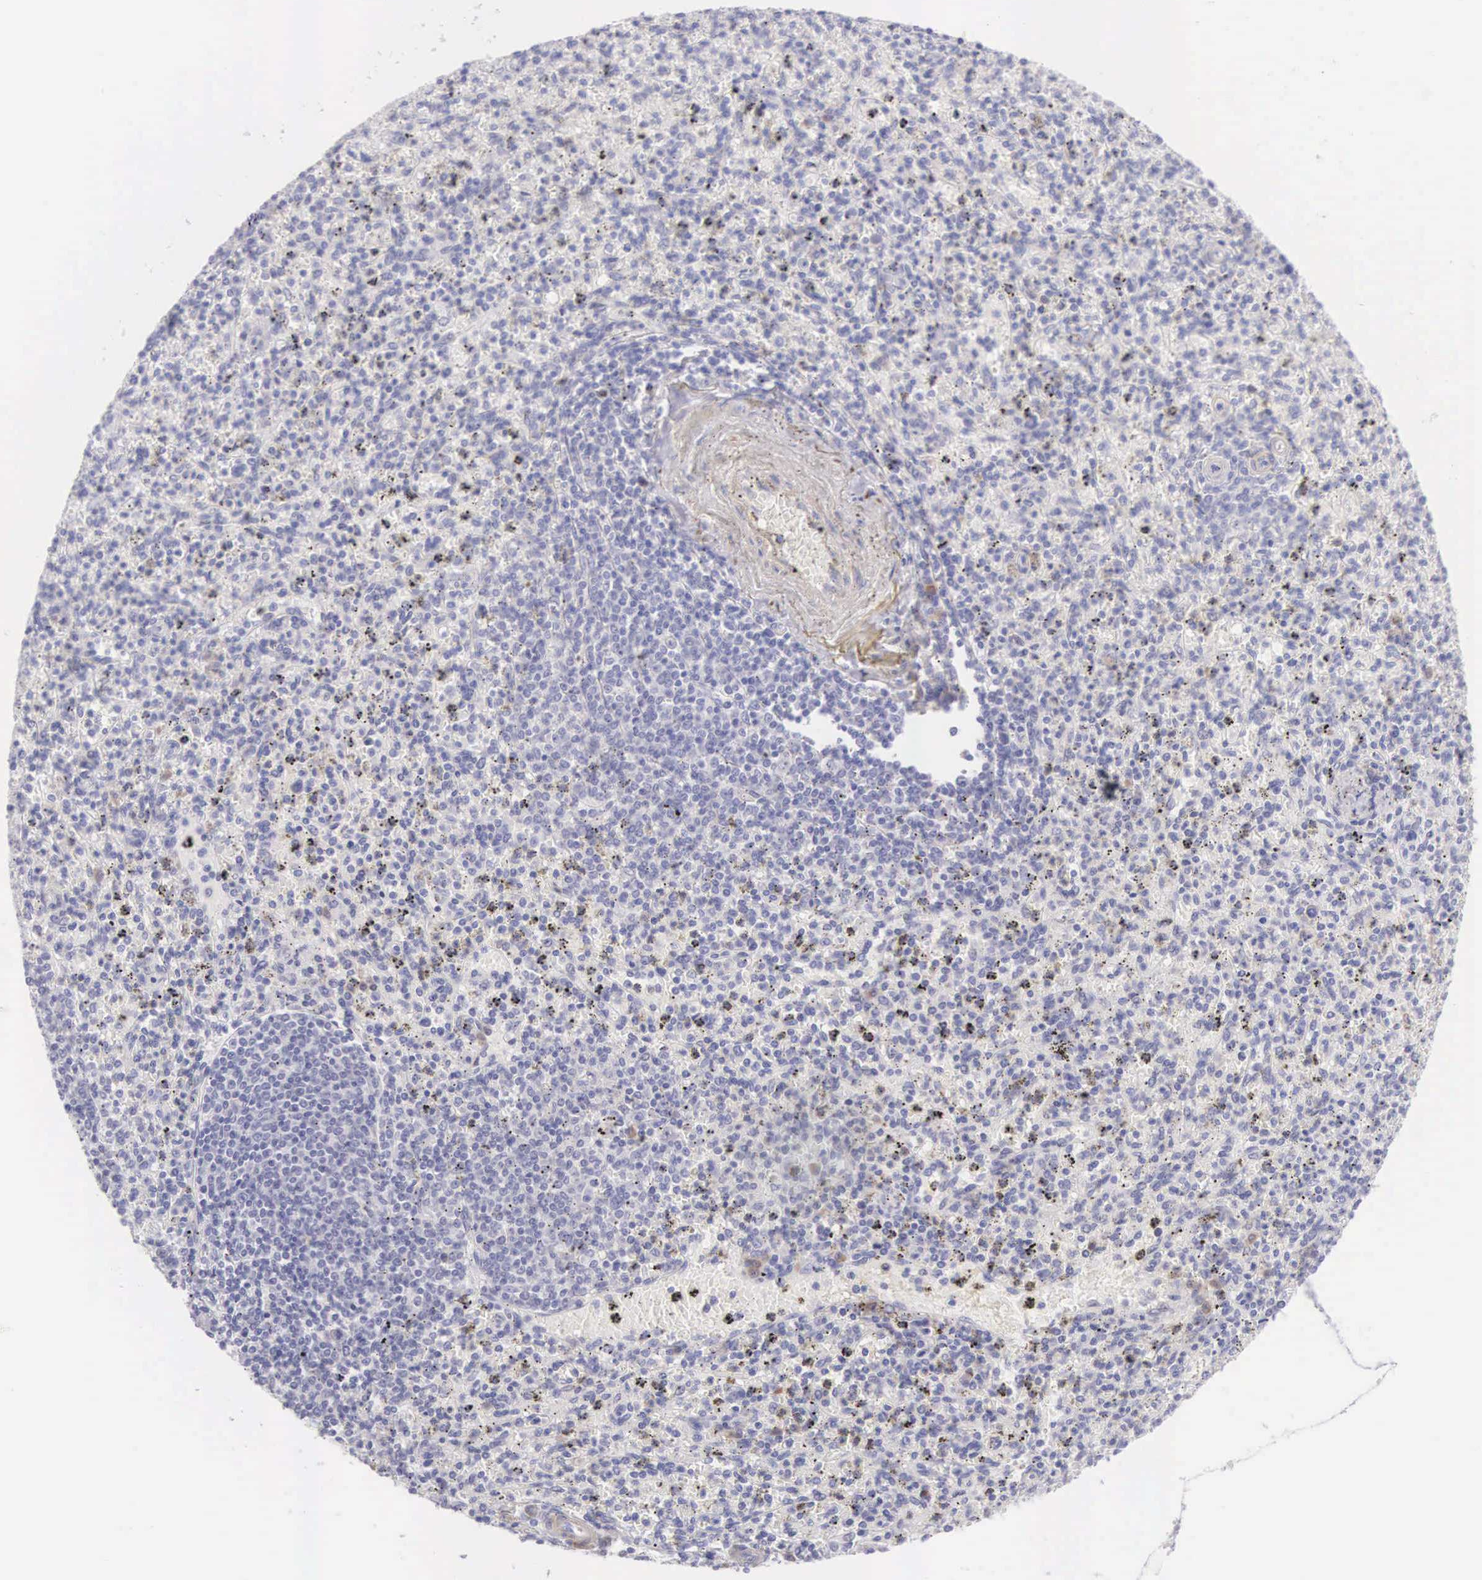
{"staining": {"intensity": "weak", "quantity": "<25%", "location": "cytoplasmic/membranous"}, "tissue": "spleen", "cell_type": "Cells in red pulp", "image_type": "normal", "snomed": [{"axis": "morphology", "description": "Normal tissue, NOS"}, {"axis": "topography", "description": "Spleen"}], "caption": "A micrograph of spleen stained for a protein demonstrates no brown staining in cells in red pulp. Nuclei are stained in blue.", "gene": "ARFGAP3", "patient": {"sex": "male", "age": 72}}